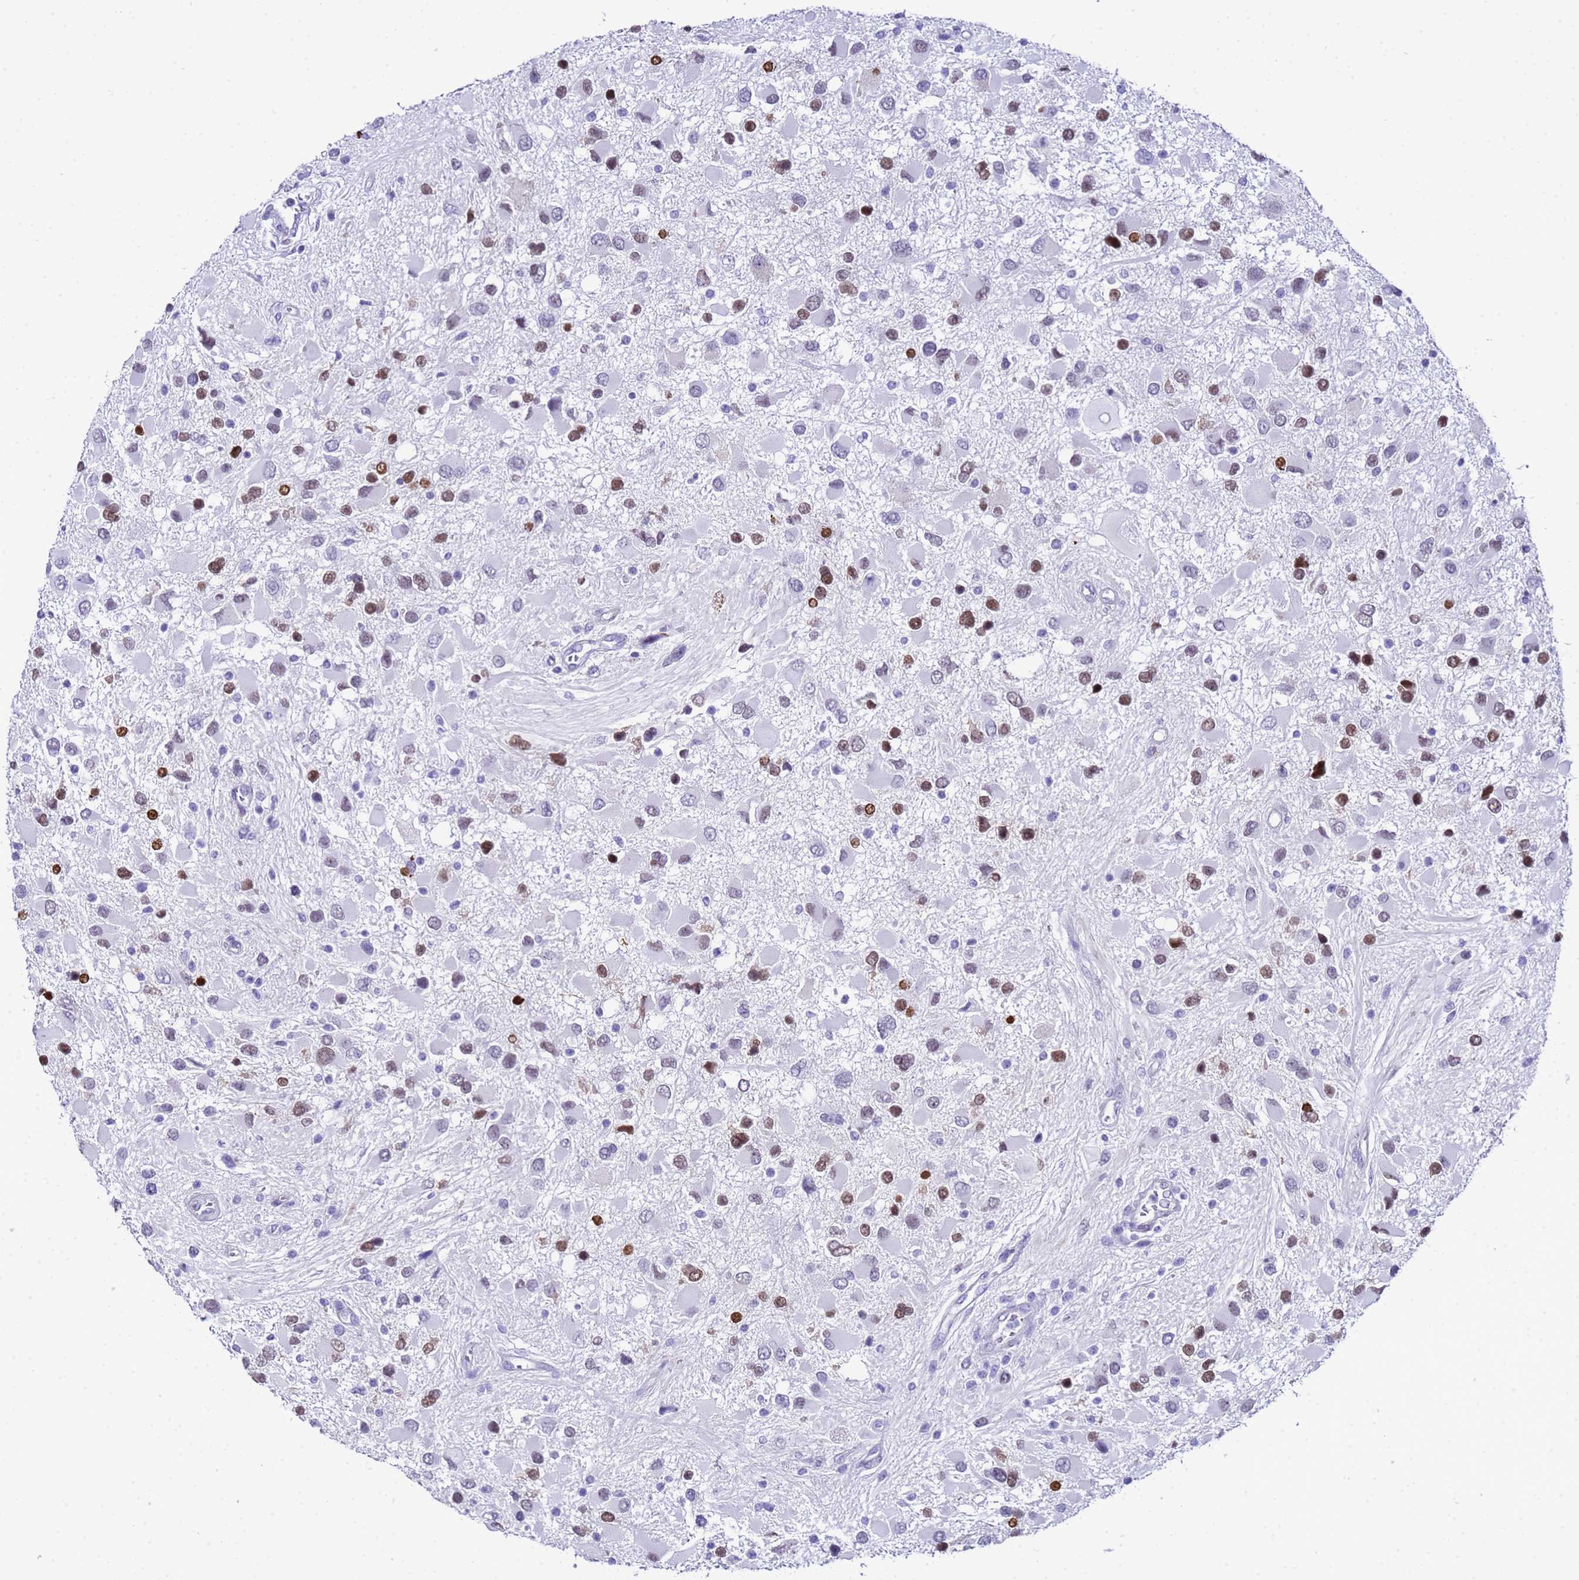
{"staining": {"intensity": "moderate", "quantity": "25%-75%", "location": "nuclear"}, "tissue": "glioma", "cell_type": "Tumor cells", "image_type": "cancer", "snomed": [{"axis": "morphology", "description": "Glioma, malignant, High grade"}, {"axis": "topography", "description": "Brain"}], "caption": "A brown stain shows moderate nuclear positivity of a protein in glioma tumor cells.", "gene": "BCL7A", "patient": {"sex": "male", "age": 53}}